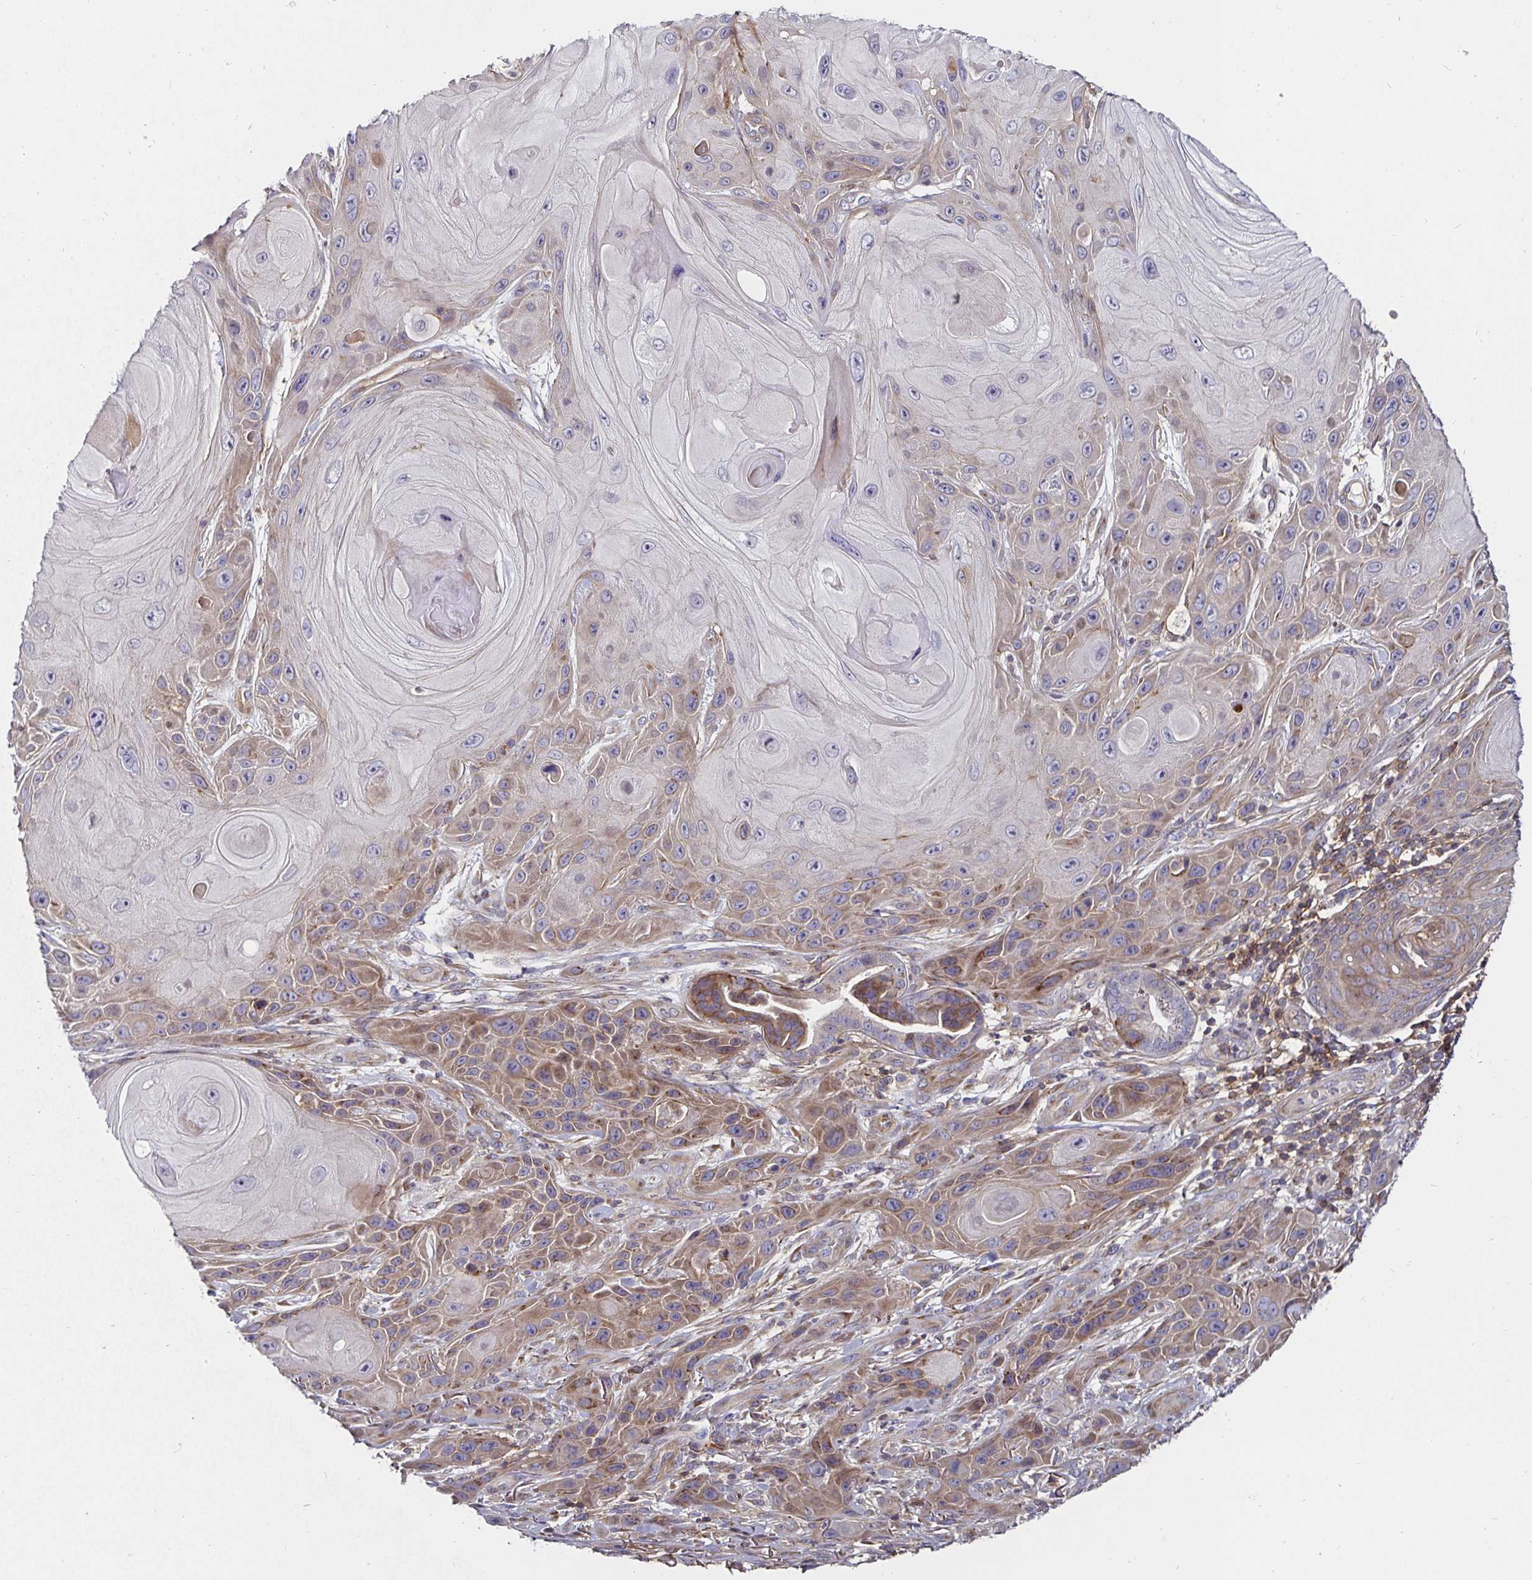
{"staining": {"intensity": "weak", "quantity": "25%-75%", "location": "cytoplasmic/membranous"}, "tissue": "skin cancer", "cell_type": "Tumor cells", "image_type": "cancer", "snomed": [{"axis": "morphology", "description": "Squamous cell carcinoma, NOS"}, {"axis": "topography", "description": "Skin"}], "caption": "Immunohistochemistry photomicrograph of neoplastic tissue: human skin squamous cell carcinoma stained using immunohistochemistry (IHC) reveals low levels of weak protein expression localized specifically in the cytoplasmic/membranous of tumor cells, appearing as a cytoplasmic/membranous brown color.", "gene": "GJA4", "patient": {"sex": "female", "age": 94}}